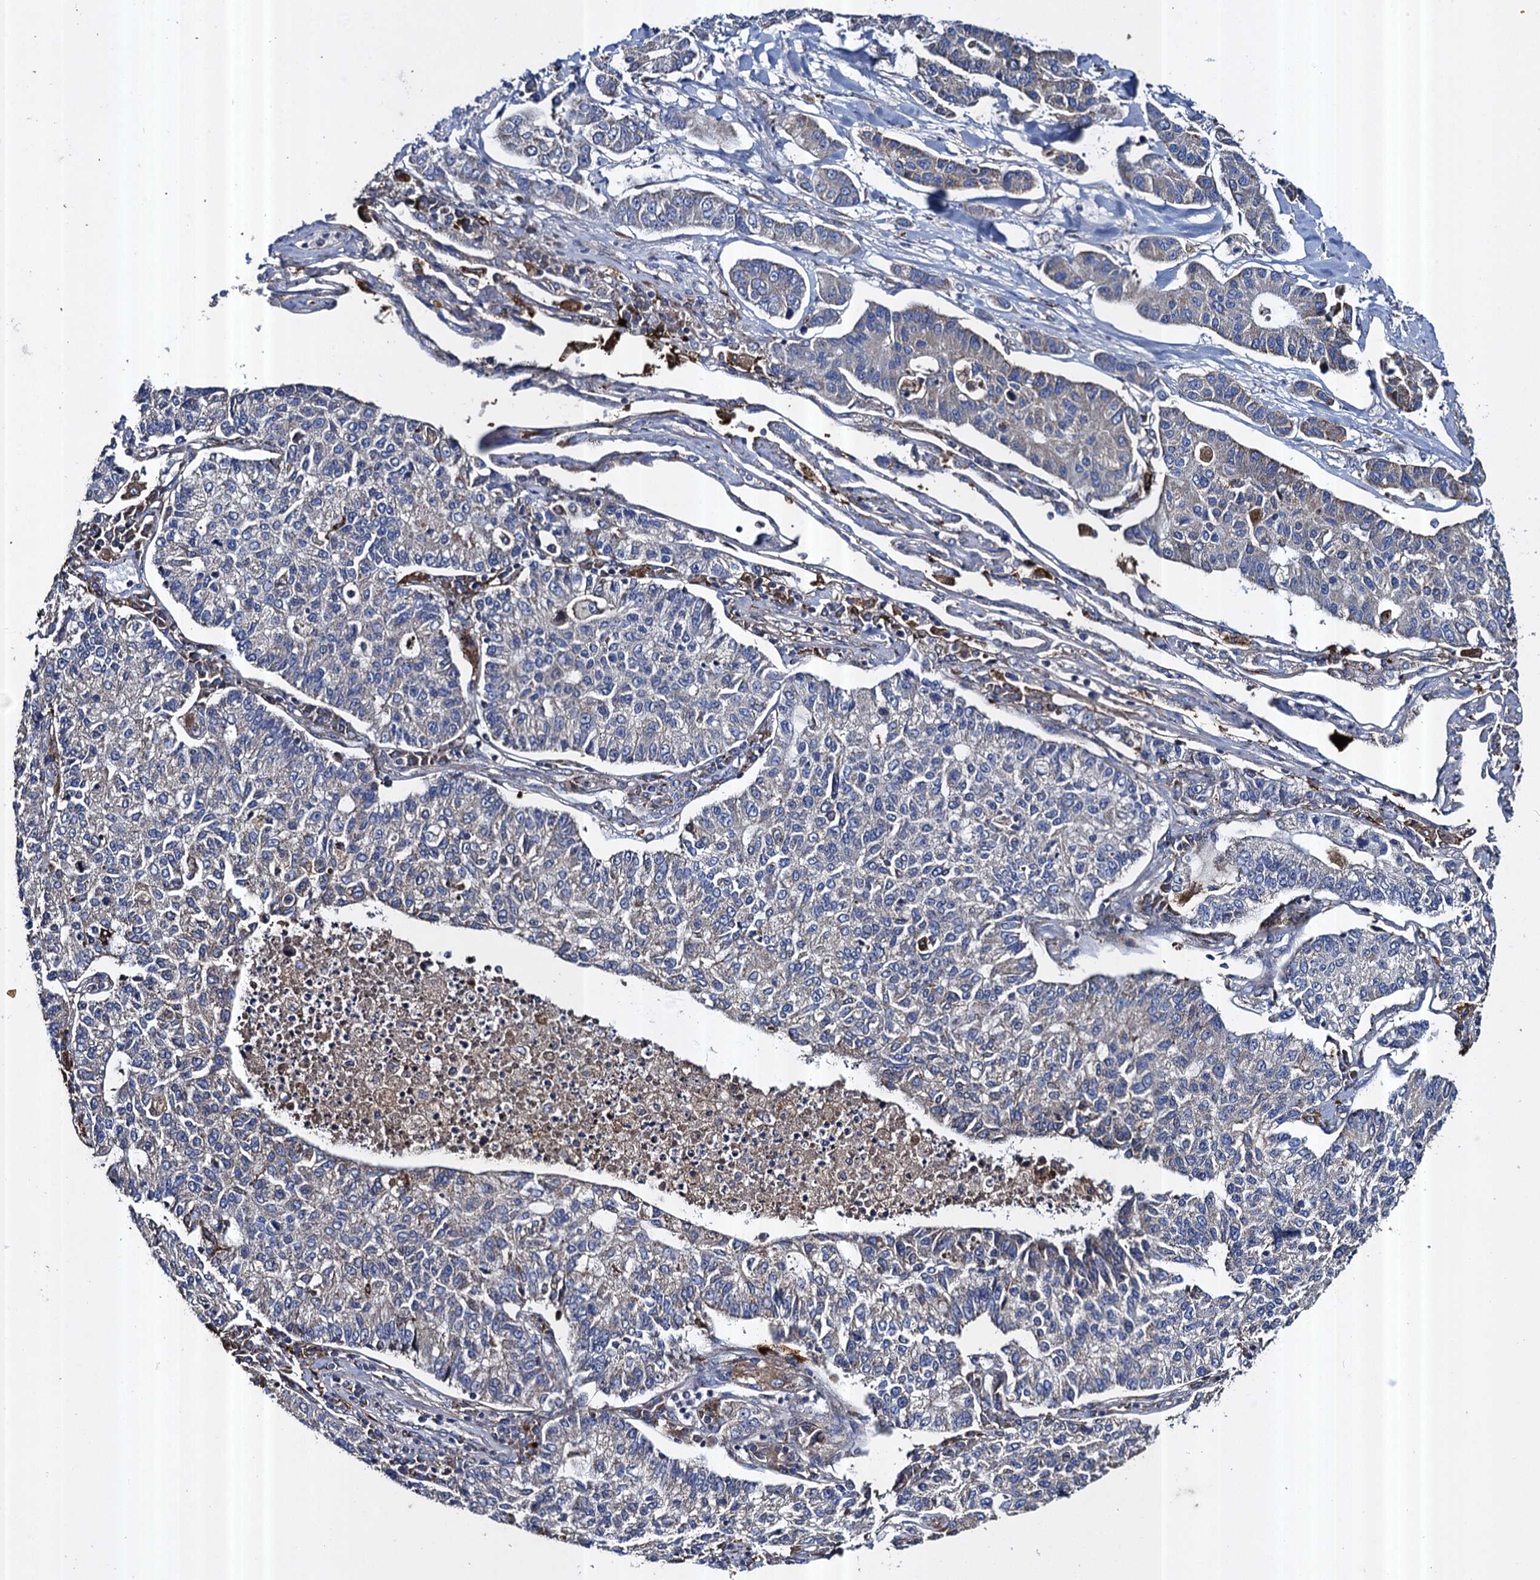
{"staining": {"intensity": "weak", "quantity": "<25%", "location": "cytoplasmic/membranous"}, "tissue": "lung cancer", "cell_type": "Tumor cells", "image_type": "cancer", "snomed": [{"axis": "morphology", "description": "Adenocarcinoma, NOS"}, {"axis": "topography", "description": "Lung"}], "caption": "Protein analysis of adenocarcinoma (lung) shows no significant positivity in tumor cells.", "gene": "TXNDC11", "patient": {"sex": "male", "age": 49}}